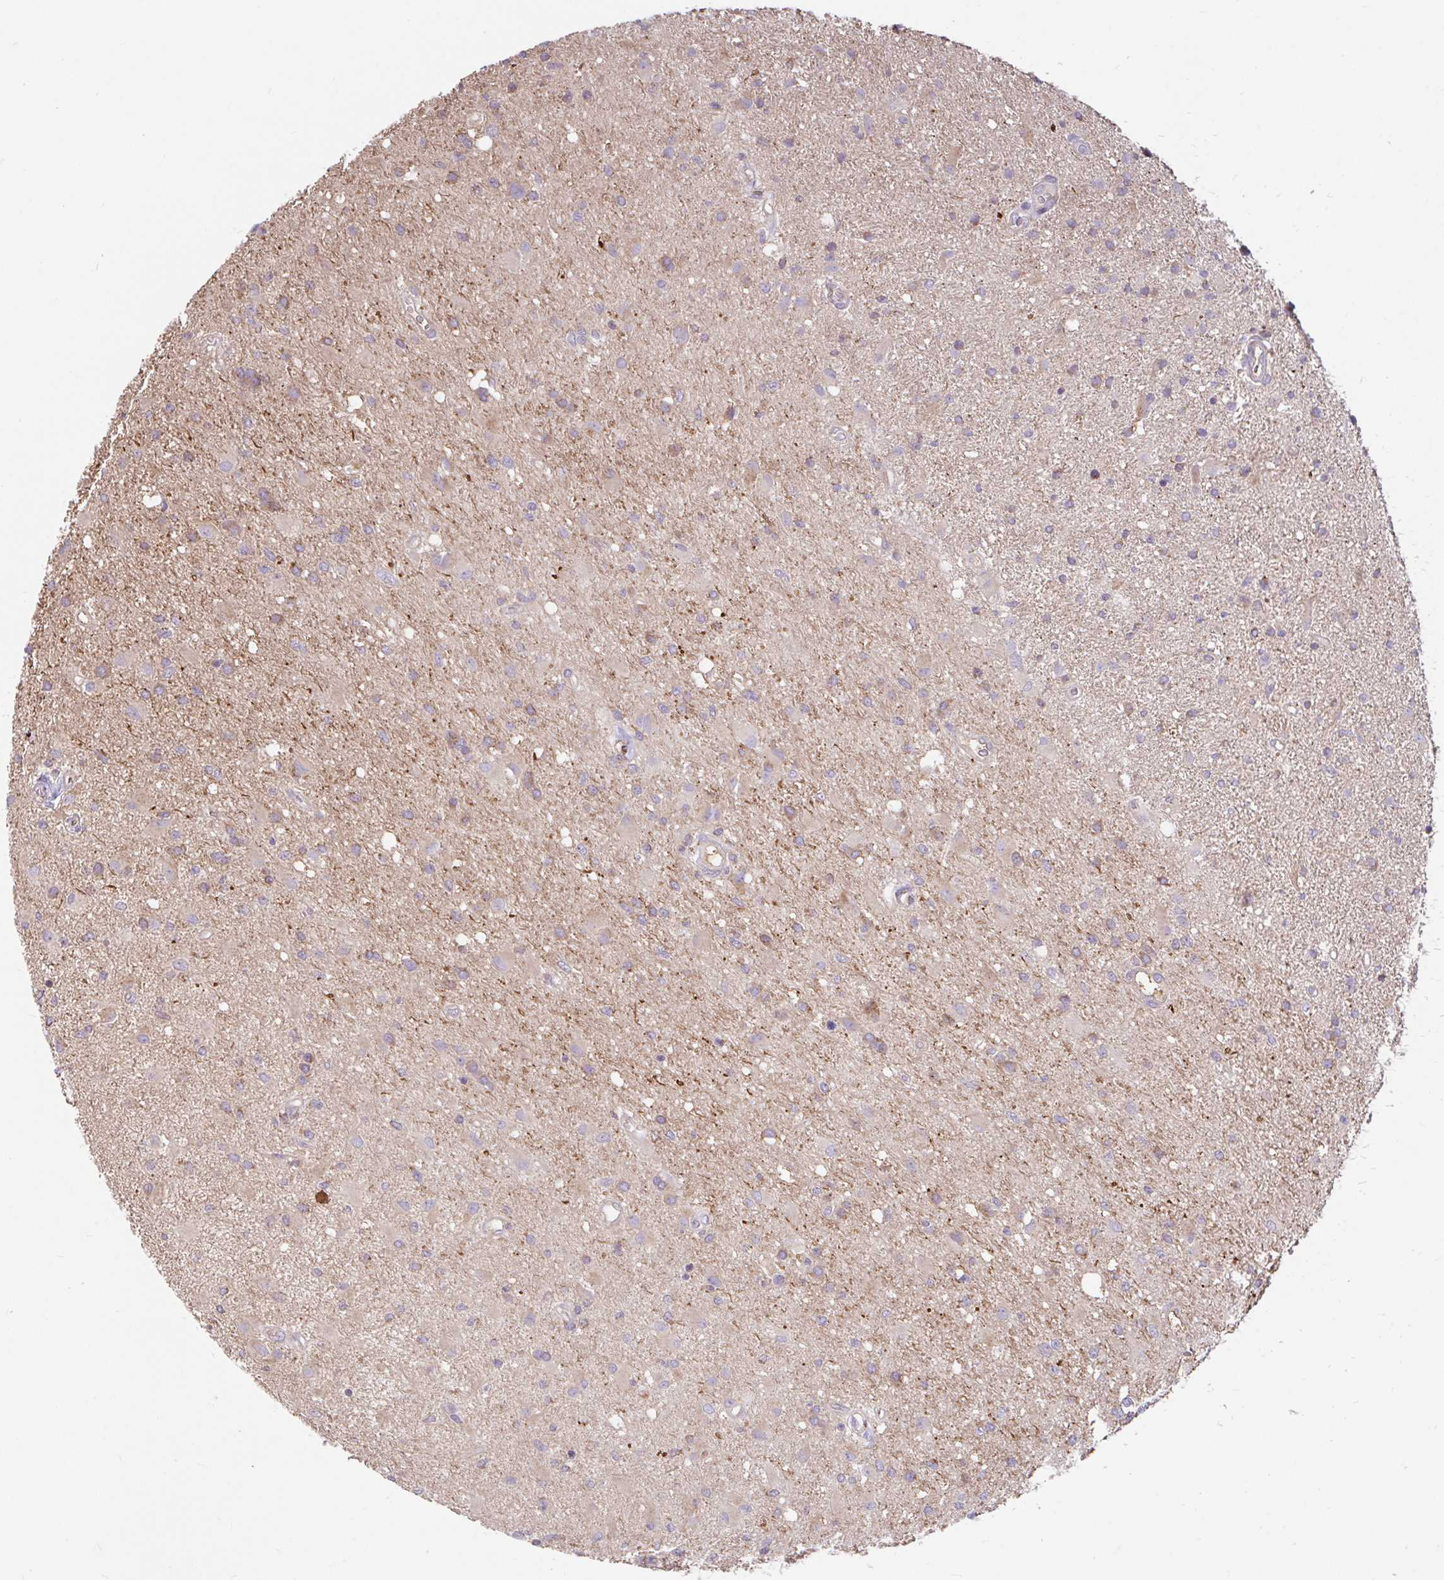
{"staining": {"intensity": "moderate", "quantity": "<25%", "location": "cytoplasmic/membranous"}, "tissue": "glioma", "cell_type": "Tumor cells", "image_type": "cancer", "snomed": [{"axis": "morphology", "description": "Glioma, malignant, High grade"}, {"axis": "topography", "description": "Brain"}], "caption": "Approximately <25% of tumor cells in human glioma reveal moderate cytoplasmic/membranous protein expression as visualized by brown immunohistochemical staining.", "gene": "RALBP1", "patient": {"sex": "male", "age": 67}}